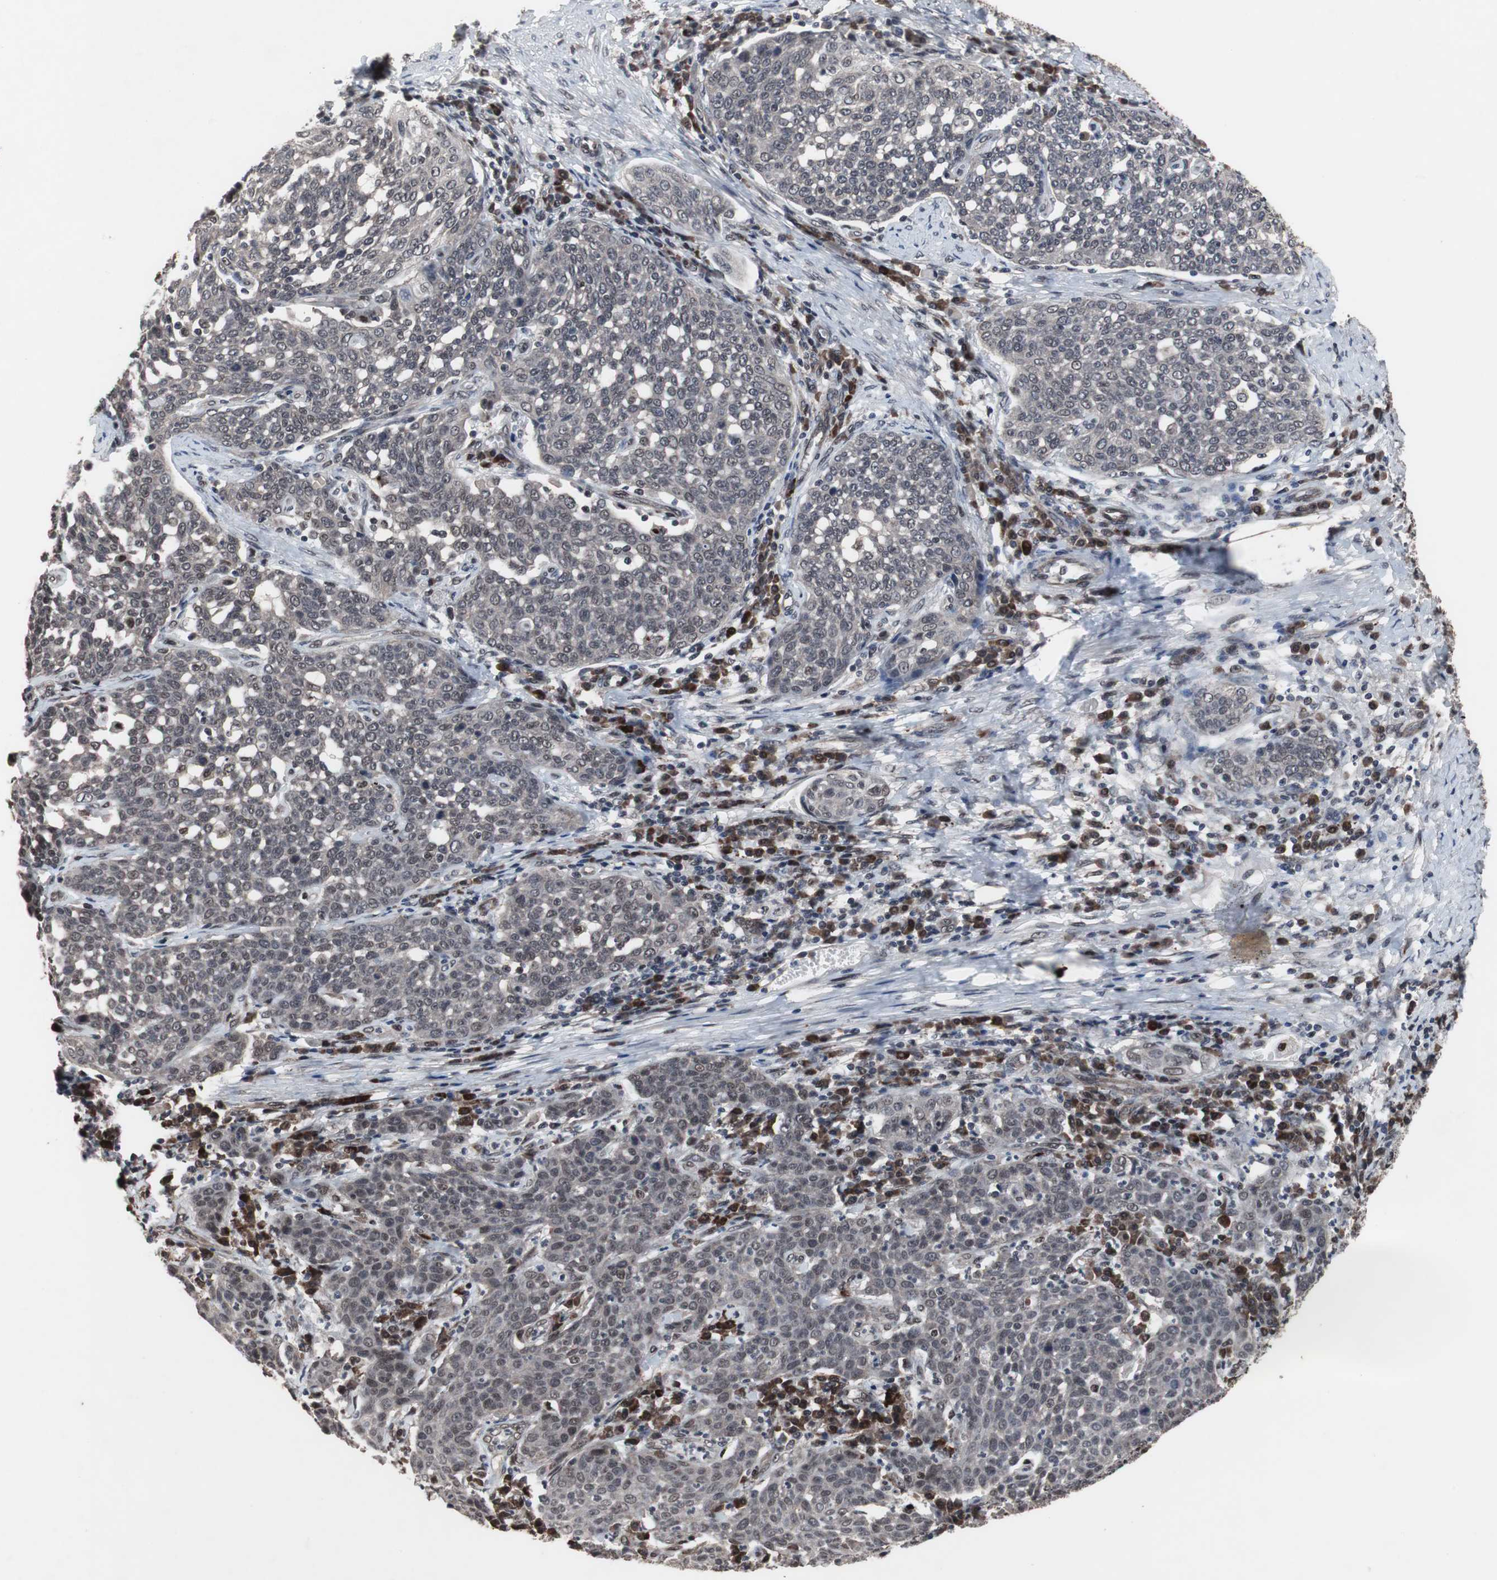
{"staining": {"intensity": "negative", "quantity": "none", "location": "none"}, "tissue": "cervical cancer", "cell_type": "Tumor cells", "image_type": "cancer", "snomed": [{"axis": "morphology", "description": "Squamous cell carcinoma, NOS"}, {"axis": "topography", "description": "Cervix"}], "caption": "DAB immunohistochemical staining of cervical cancer (squamous cell carcinoma) displays no significant positivity in tumor cells.", "gene": "GTF2F2", "patient": {"sex": "female", "age": 34}}